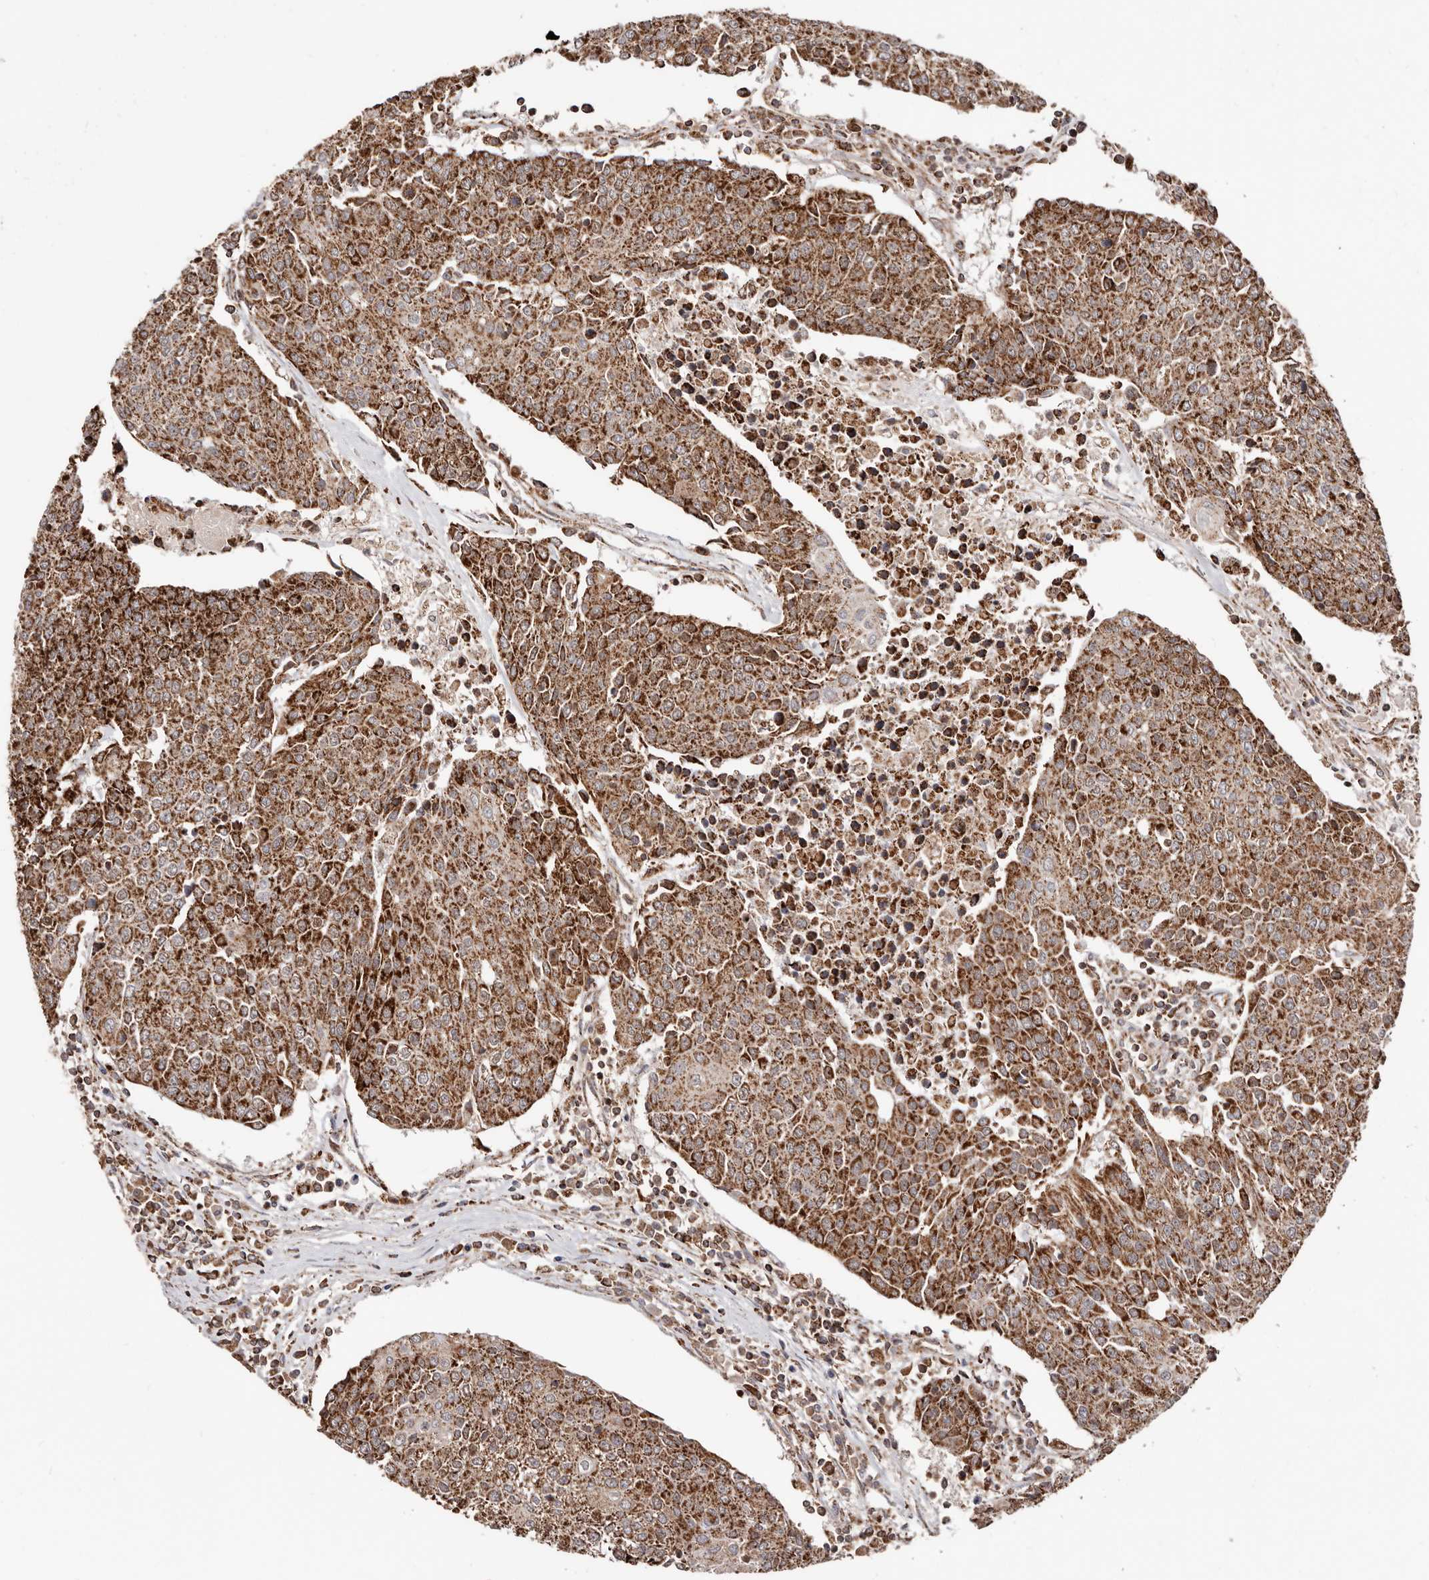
{"staining": {"intensity": "strong", "quantity": ">75%", "location": "cytoplasmic/membranous"}, "tissue": "urothelial cancer", "cell_type": "Tumor cells", "image_type": "cancer", "snomed": [{"axis": "morphology", "description": "Urothelial carcinoma, High grade"}, {"axis": "topography", "description": "Urinary bladder"}], "caption": "This photomicrograph exhibits IHC staining of urothelial cancer, with high strong cytoplasmic/membranous positivity in about >75% of tumor cells.", "gene": "PRKACB", "patient": {"sex": "female", "age": 85}}